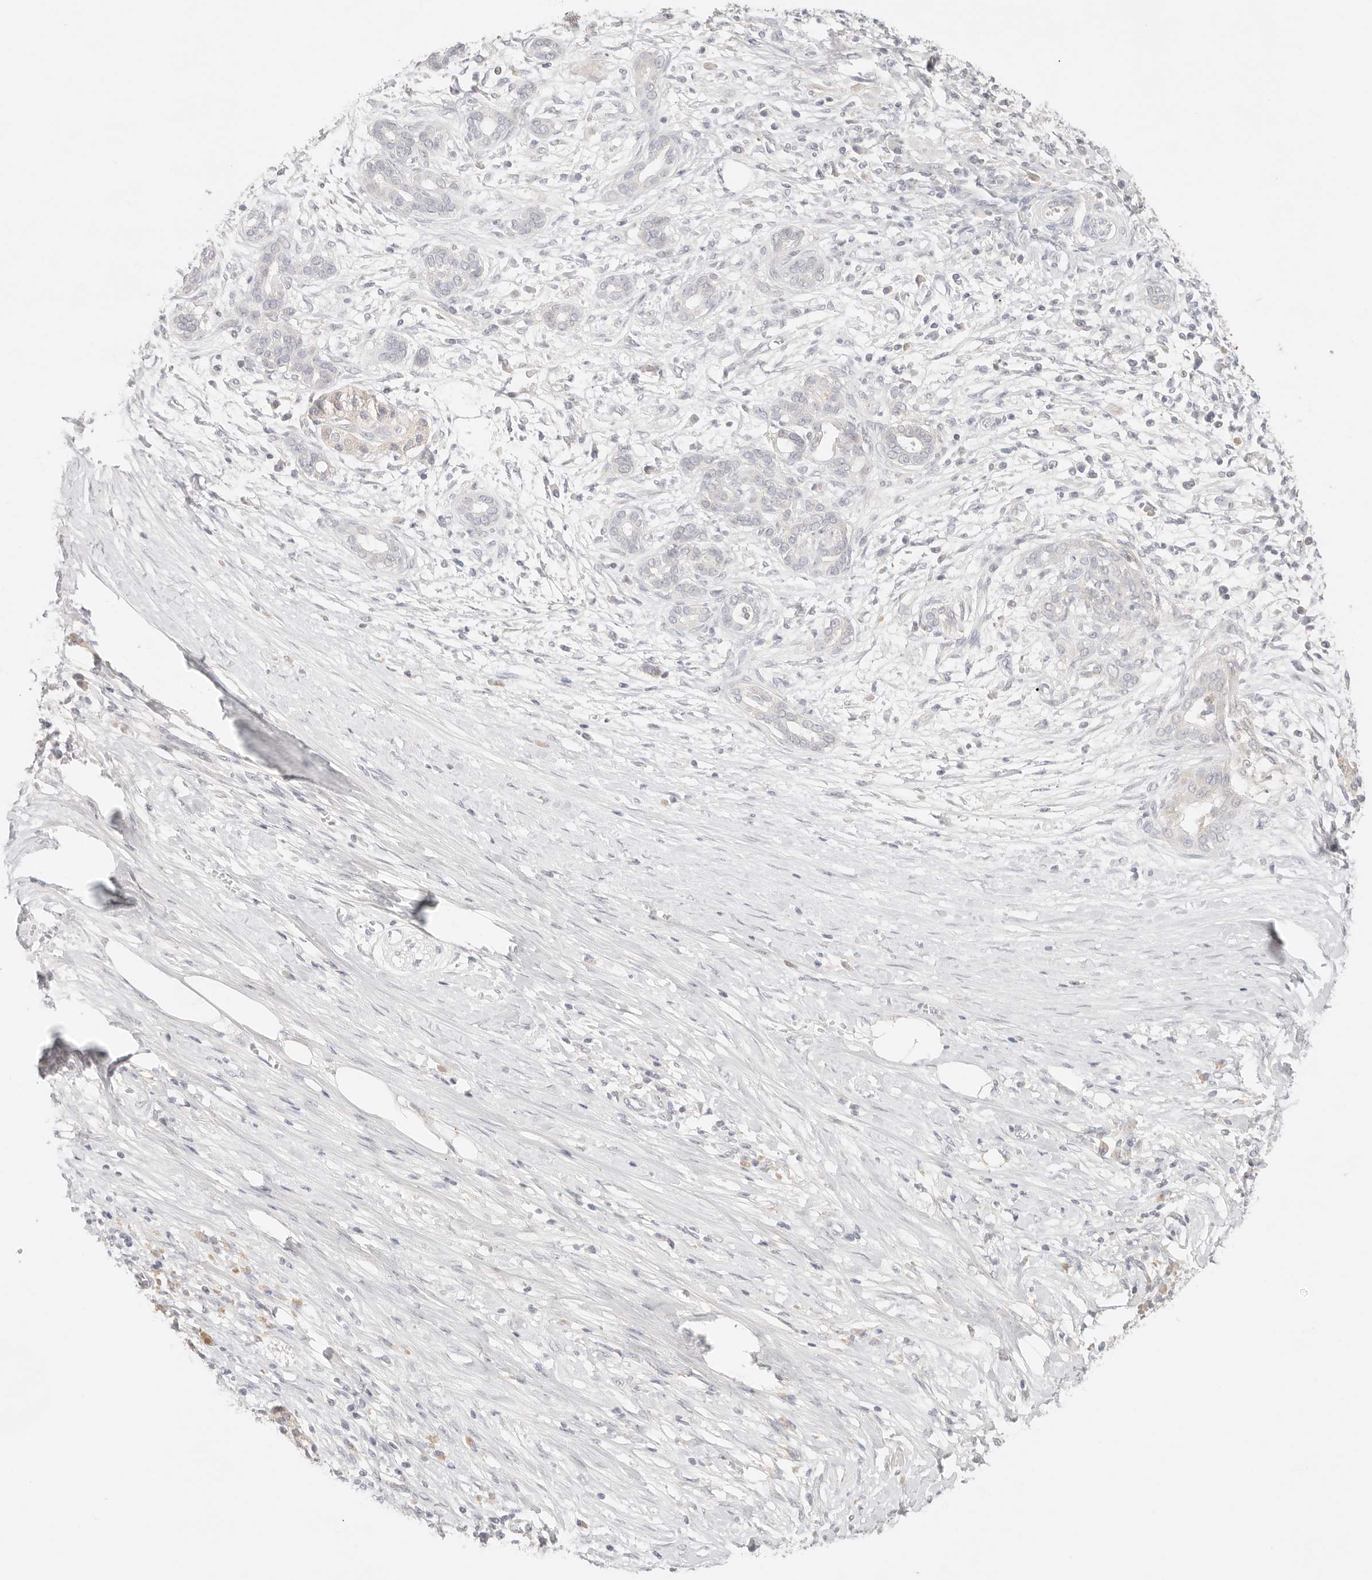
{"staining": {"intensity": "negative", "quantity": "none", "location": "none"}, "tissue": "pancreatic cancer", "cell_type": "Tumor cells", "image_type": "cancer", "snomed": [{"axis": "morphology", "description": "Adenocarcinoma, NOS"}, {"axis": "topography", "description": "Pancreas"}], "caption": "Immunohistochemistry photomicrograph of neoplastic tissue: human adenocarcinoma (pancreatic) stained with DAB (3,3'-diaminobenzidine) demonstrates no significant protein positivity in tumor cells.", "gene": "SPHK1", "patient": {"sex": "male", "age": 58}}